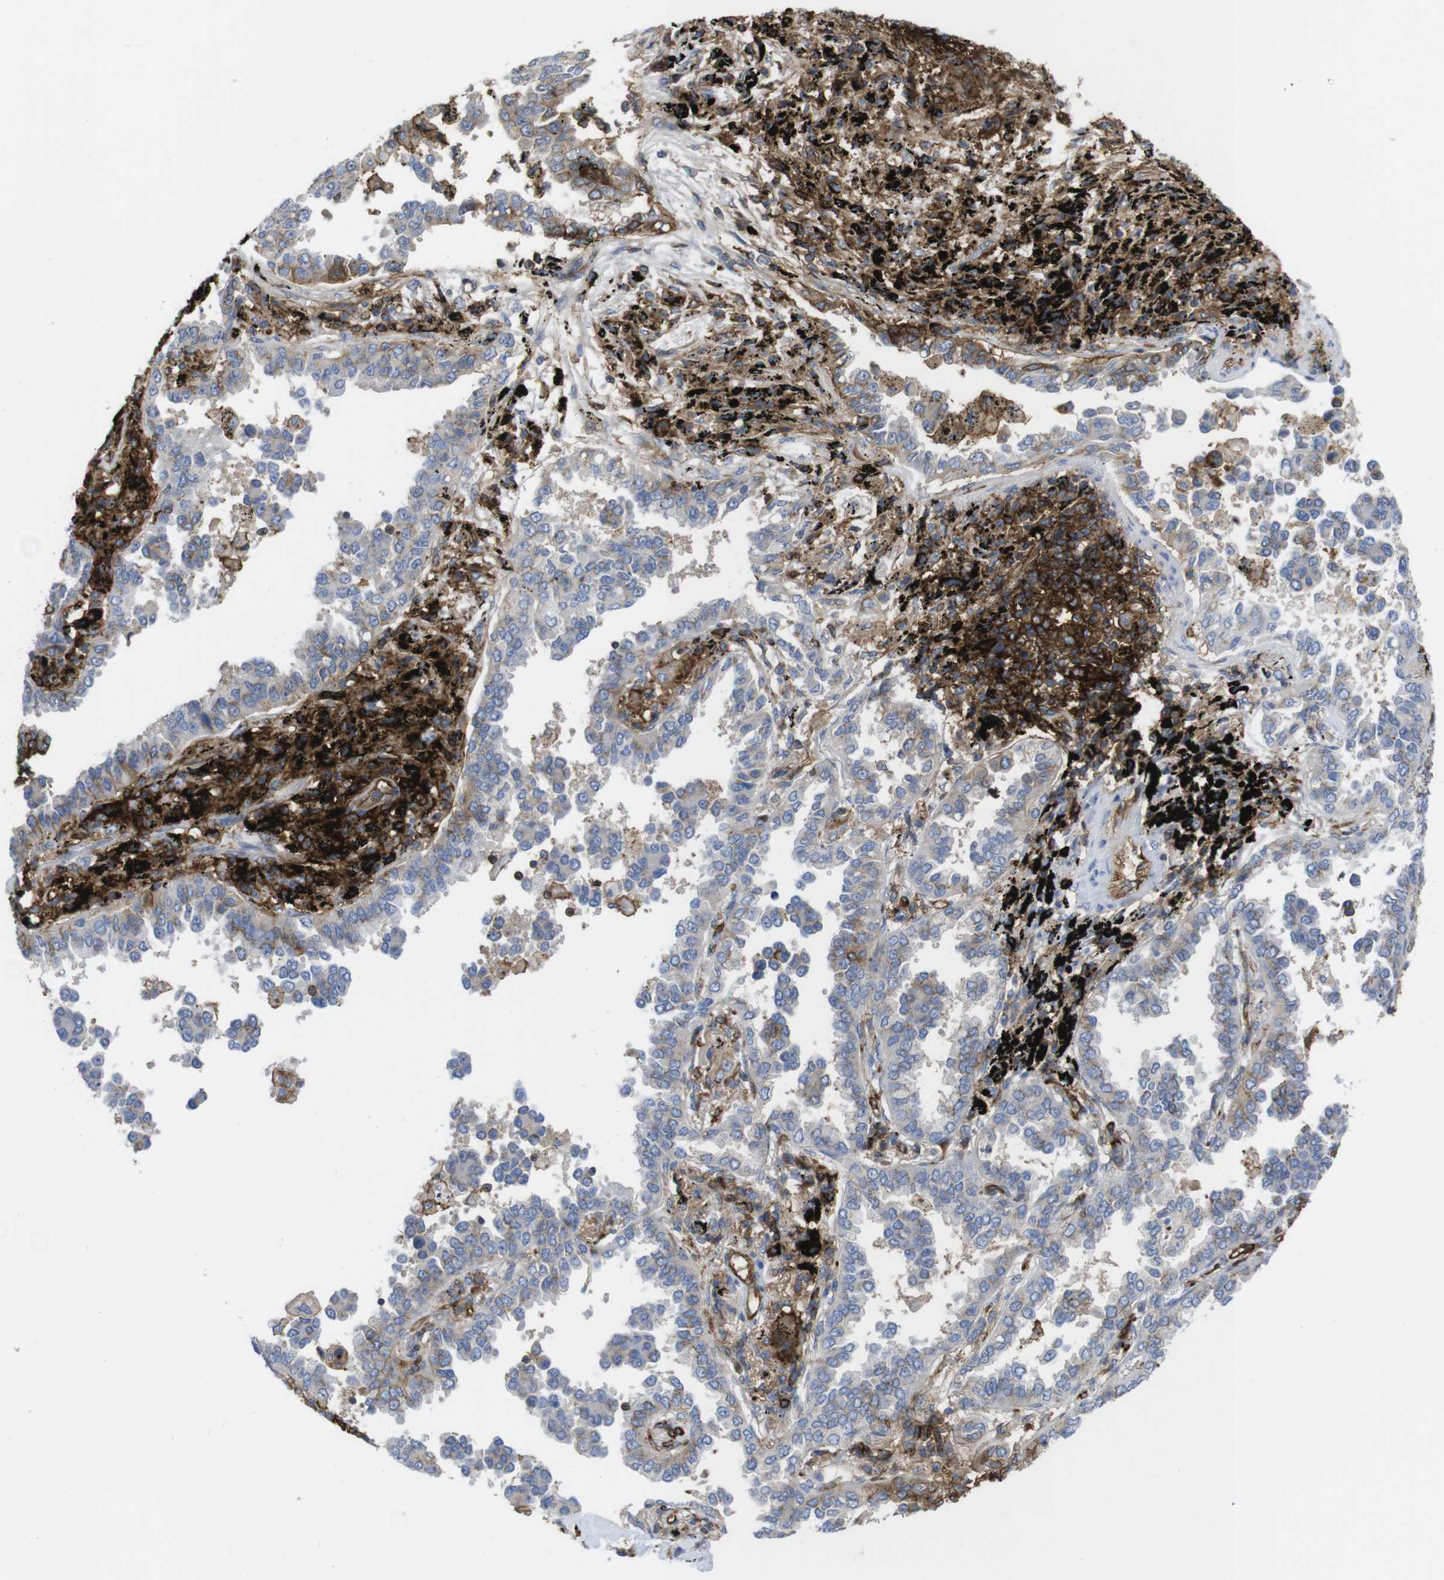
{"staining": {"intensity": "weak", "quantity": "25%-75%", "location": "cytoplasmic/membranous"}, "tissue": "lung cancer", "cell_type": "Tumor cells", "image_type": "cancer", "snomed": [{"axis": "morphology", "description": "Normal tissue, NOS"}, {"axis": "morphology", "description": "Adenocarcinoma, NOS"}, {"axis": "topography", "description": "Lung"}], "caption": "Approximately 25%-75% of tumor cells in human lung cancer (adenocarcinoma) reveal weak cytoplasmic/membranous protein expression as visualized by brown immunohistochemical staining.", "gene": "CCR6", "patient": {"sex": "male", "age": 59}}